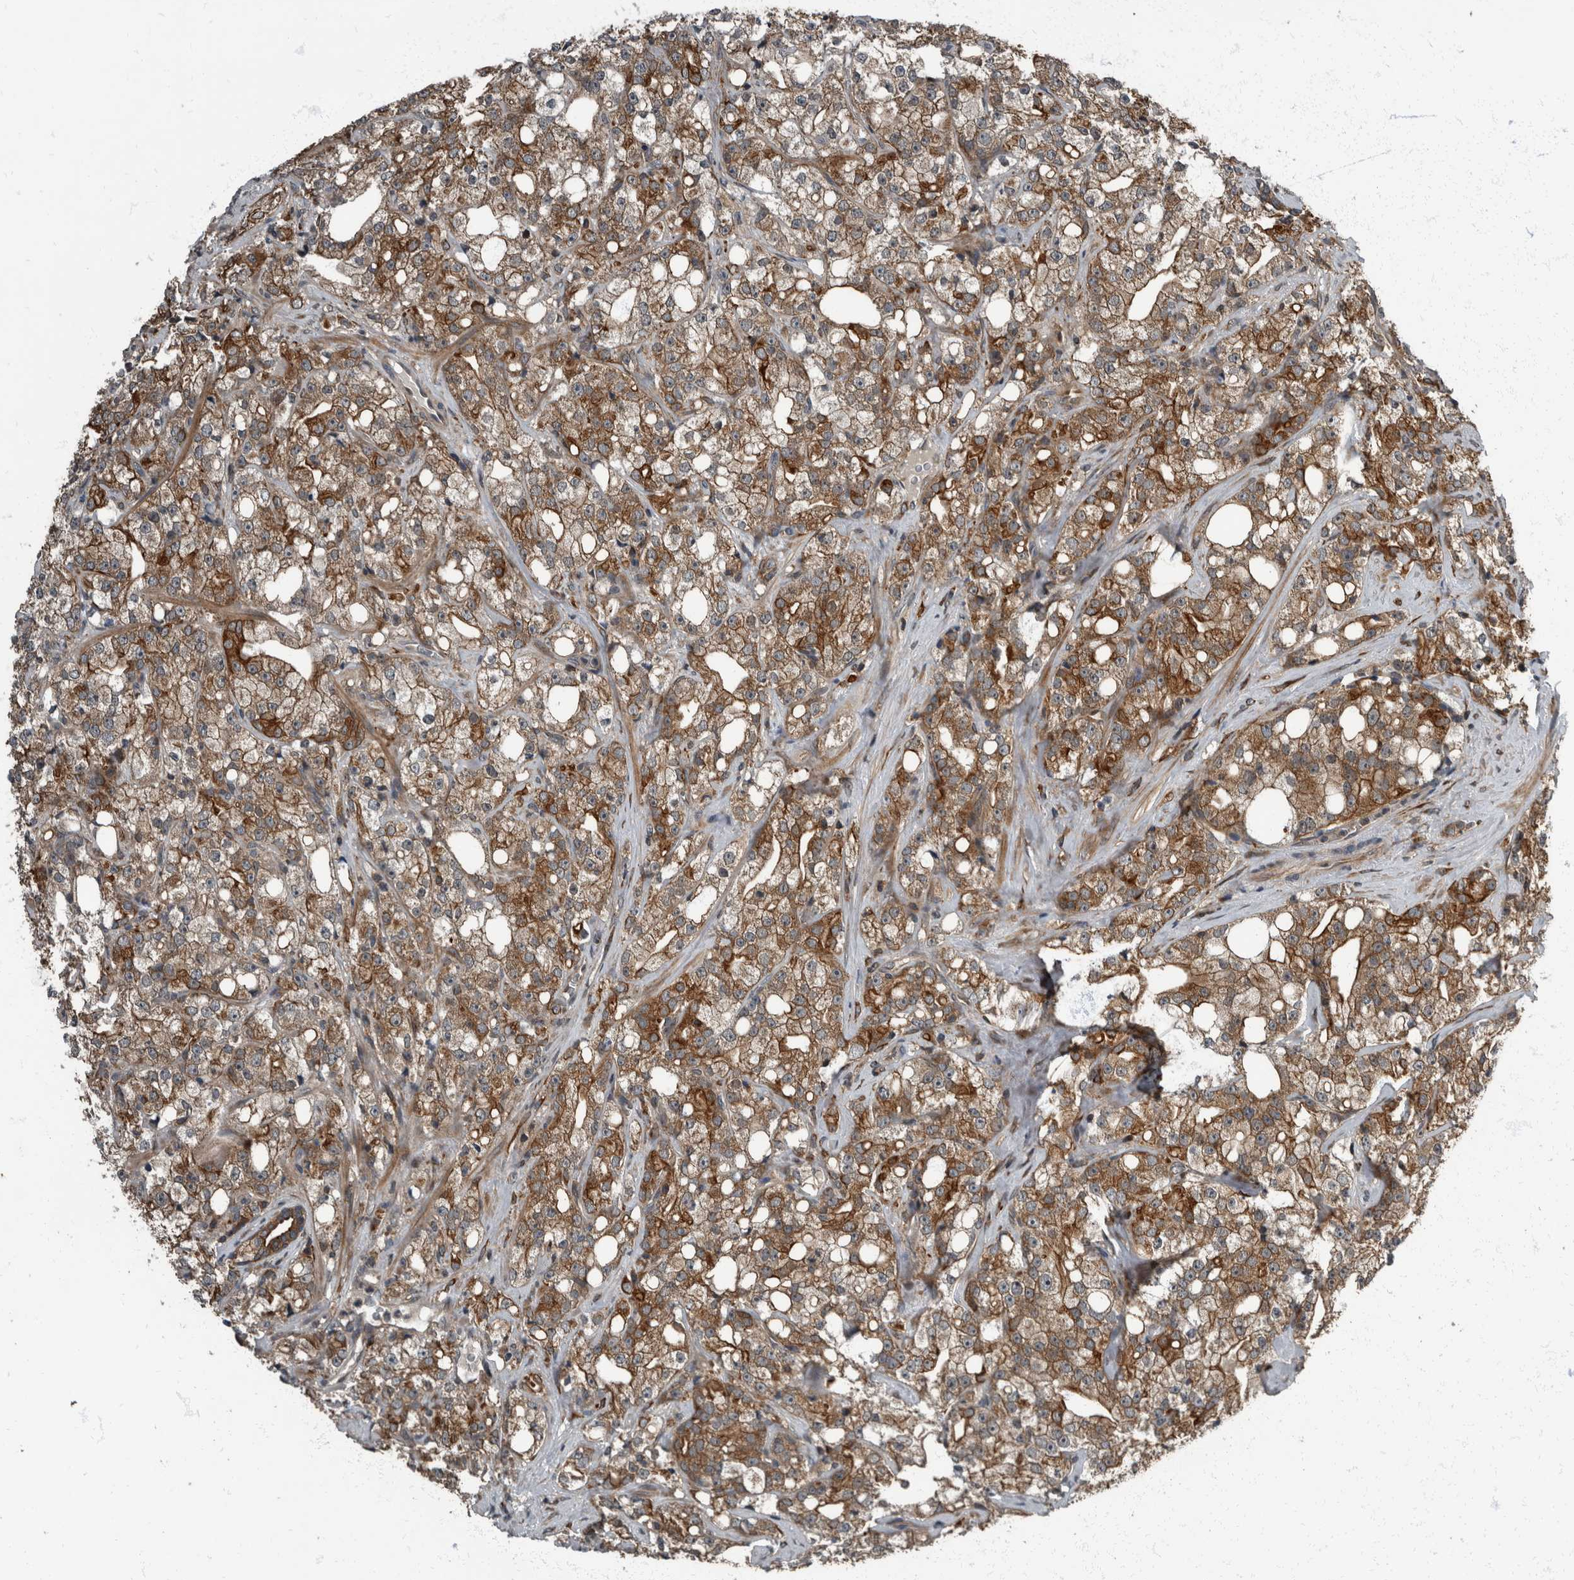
{"staining": {"intensity": "moderate", "quantity": ">75%", "location": "cytoplasmic/membranous"}, "tissue": "prostate cancer", "cell_type": "Tumor cells", "image_type": "cancer", "snomed": [{"axis": "morphology", "description": "Adenocarcinoma, High grade"}, {"axis": "topography", "description": "Prostate"}], "caption": "Prostate high-grade adenocarcinoma was stained to show a protein in brown. There is medium levels of moderate cytoplasmic/membranous staining in approximately >75% of tumor cells.", "gene": "RABGGTB", "patient": {"sex": "male", "age": 64}}